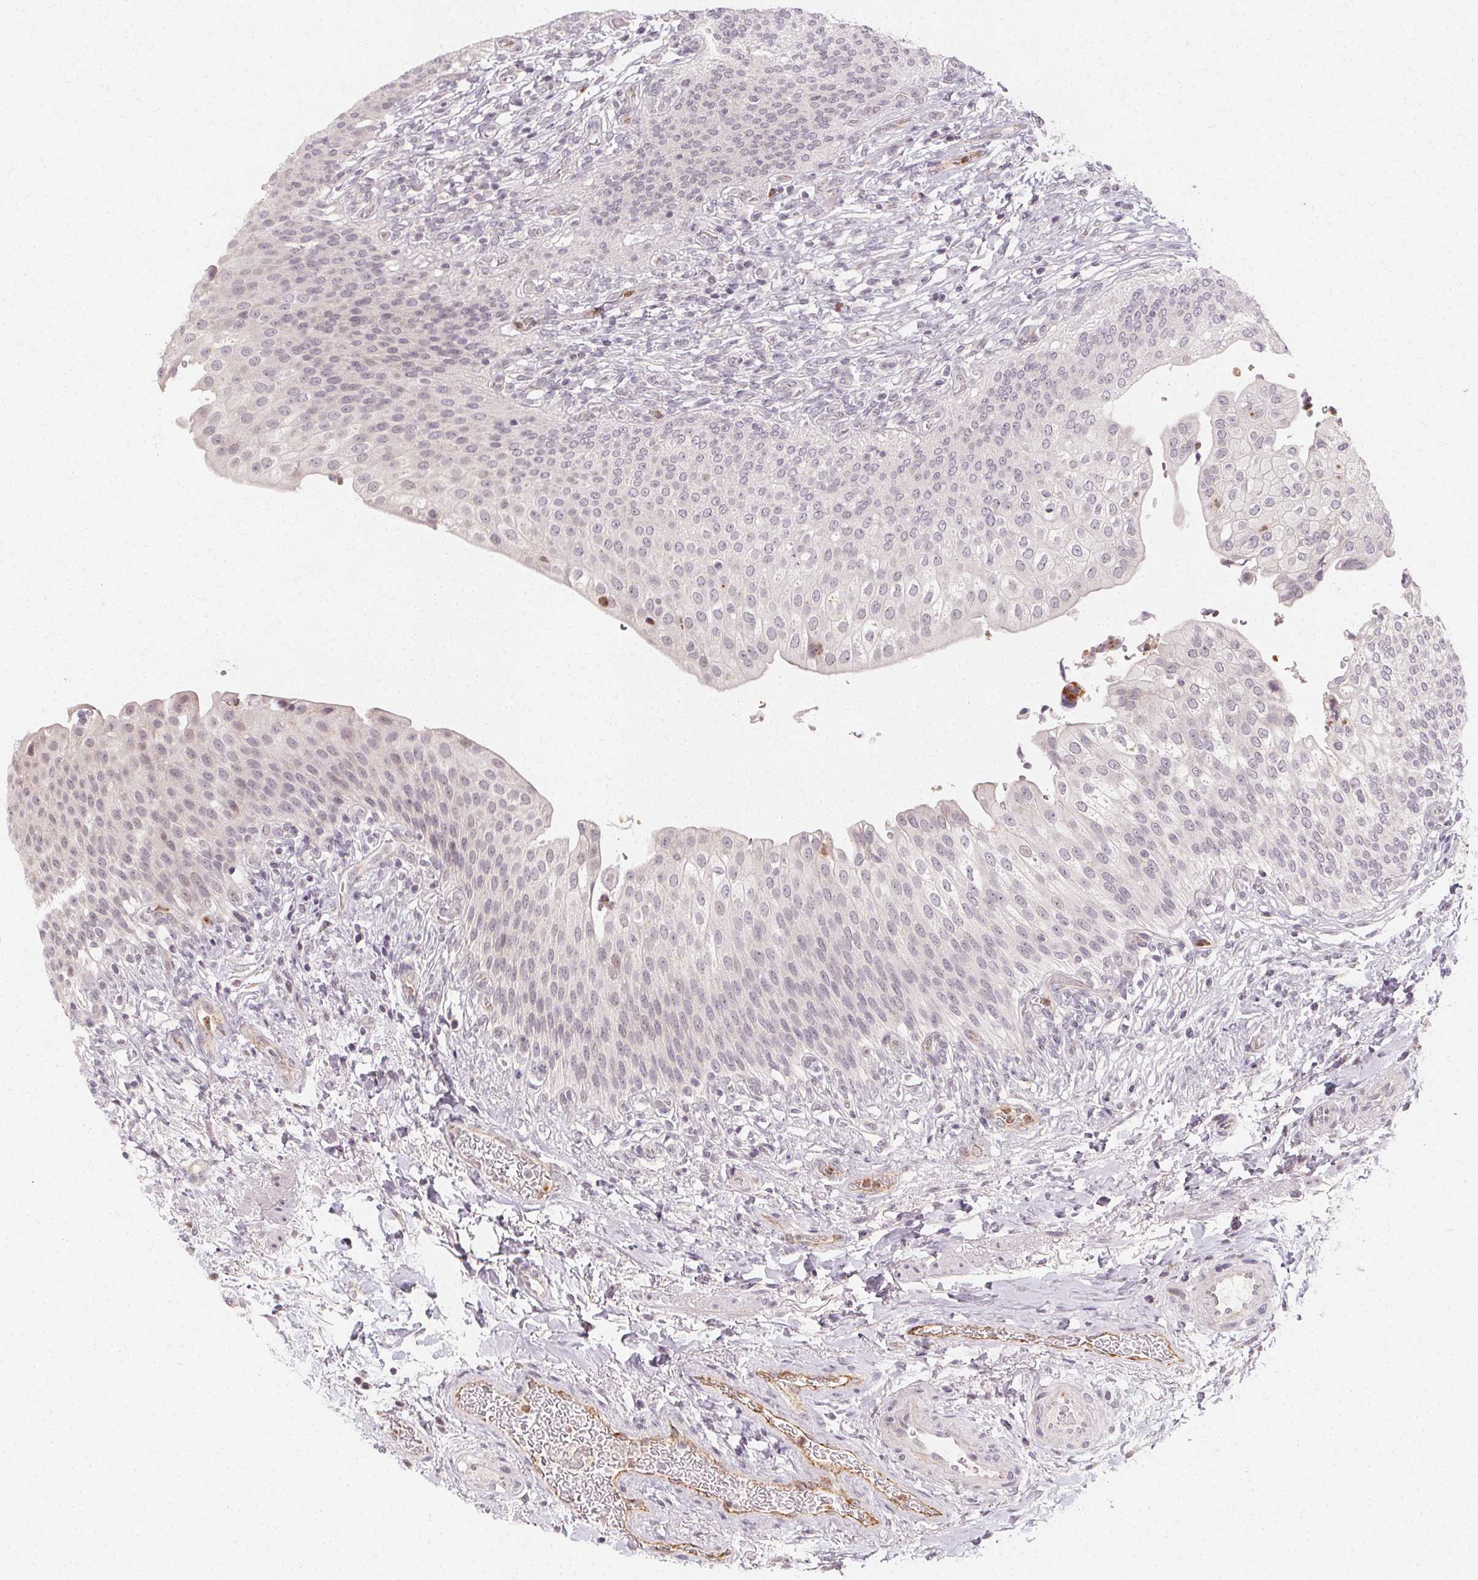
{"staining": {"intensity": "negative", "quantity": "none", "location": "none"}, "tissue": "urinary bladder", "cell_type": "Urothelial cells", "image_type": "normal", "snomed": [{"axis": "morphology", "description": "Normal tissue, NOS"}, {"axis": "topography", "description": "Urinary bladder"}, {"axis": "topography", "description": "Peripheral nerve tissue"}], "caption": "High magnification brightfield microscopy of unremarkable urinary bladder stained with DAB (3,3'-diaminobenzidine) (brown) and counterstained with hematoxylin (blue): urothelial cells show no significant staining. (DAB (3,3'-diaminobenzidine) immunohistochemistry visualized using brightfield microscopy, high magnification).", "gene": "CLCNKA", "patient": {"sex": "female", "age": 60}}